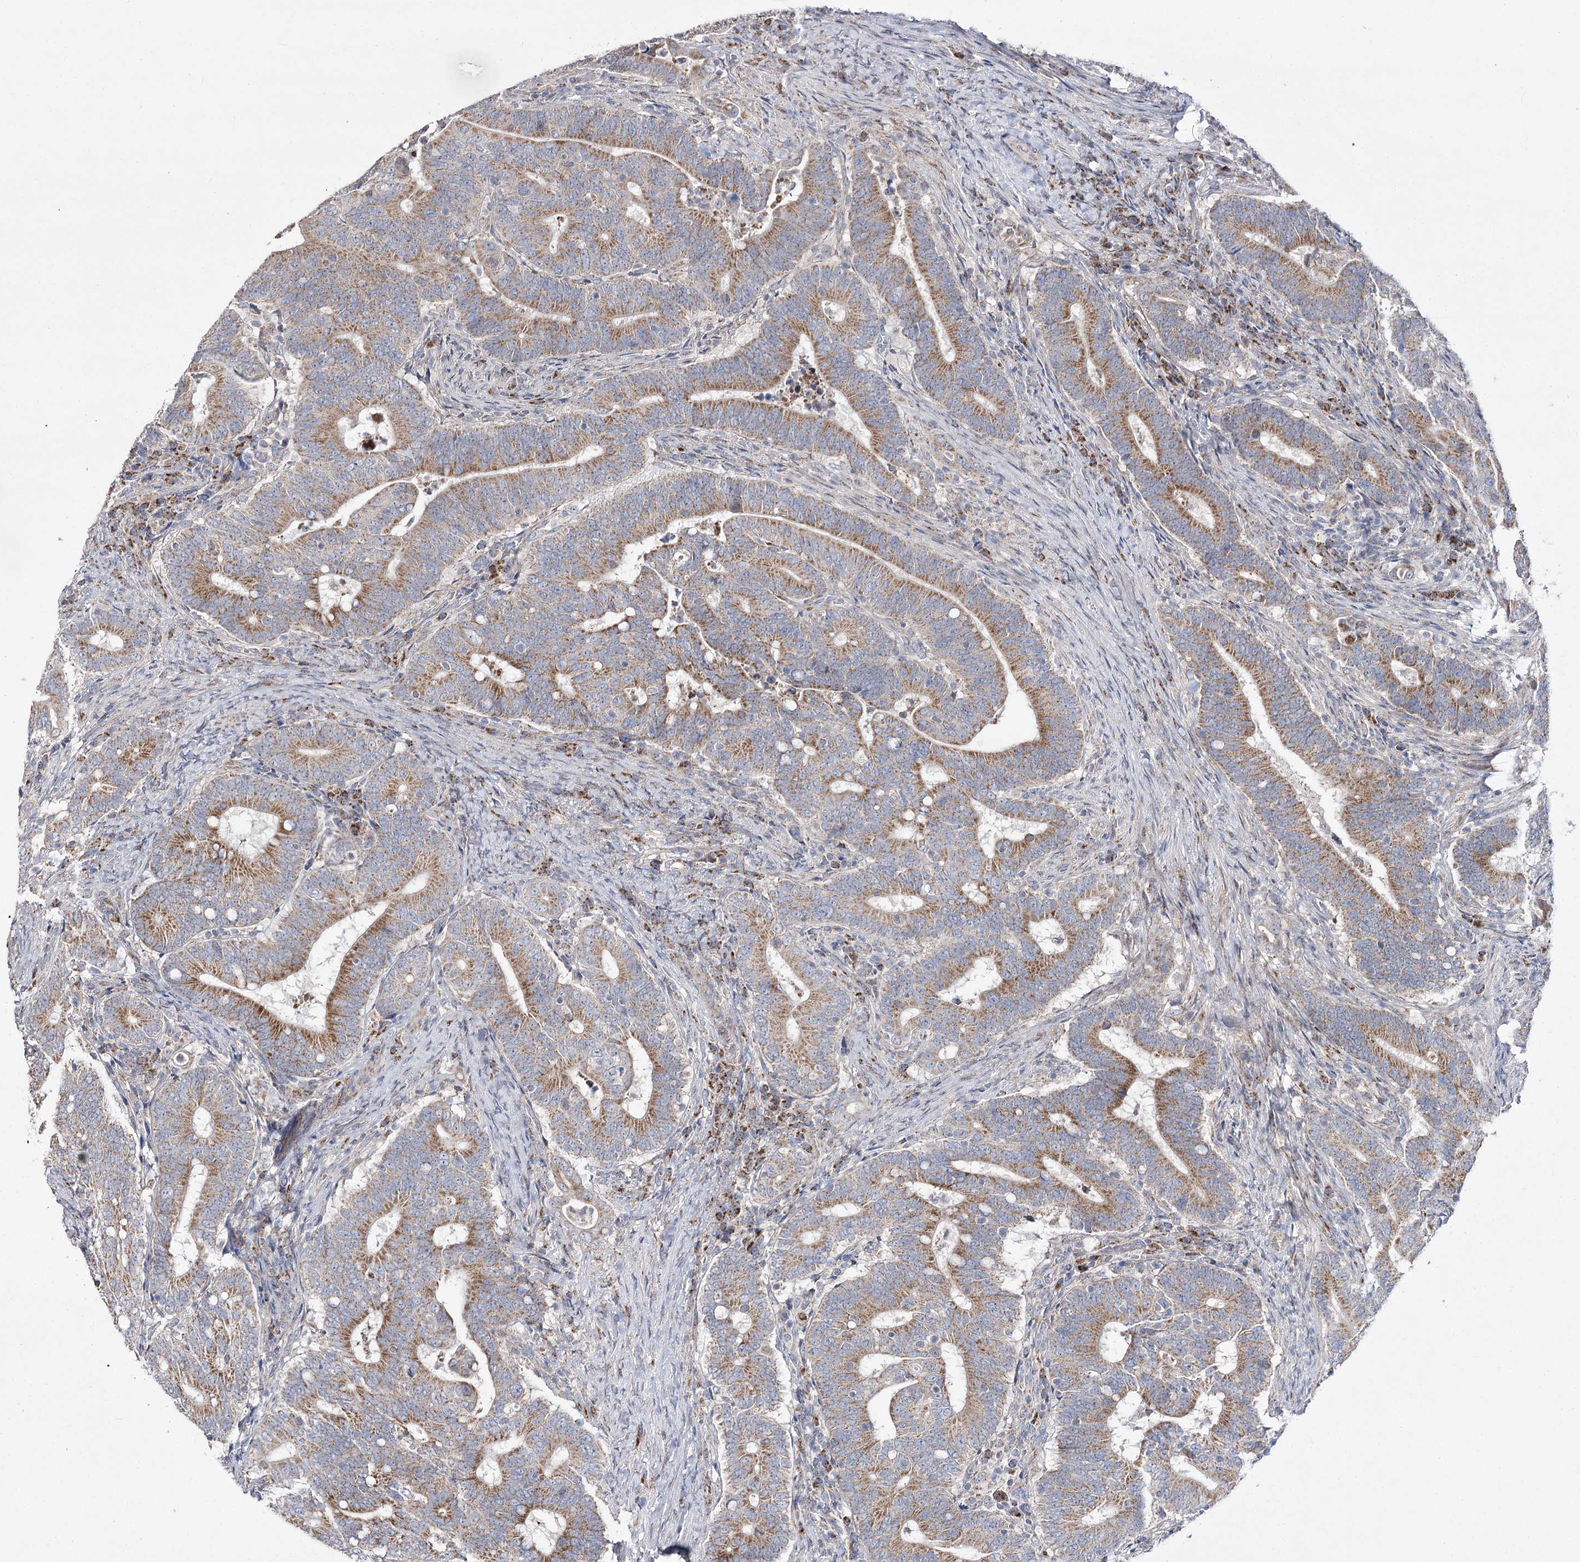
{"staining": {"intensity": "moderate", "quantity": ">75%", "location": "cytoplasmic/membranous"}, "tissue": "colorectal cancer", "cell_type": "Tumor cells", "image_type": "cancer", "snomed": [{"axis": "morphology", "description": "Adenocarcinoma, NOS"}, {"axis": "topography", "description": "Colon"}], "caption": "A medium amount of moderate cytoplasmic/membranous expression is appreciated in approximately >75% of tumor cells in colorectal adenocarcinoma tissue.", "gene": "NADK2", "patient": {"sex": "female", "age": 66}}